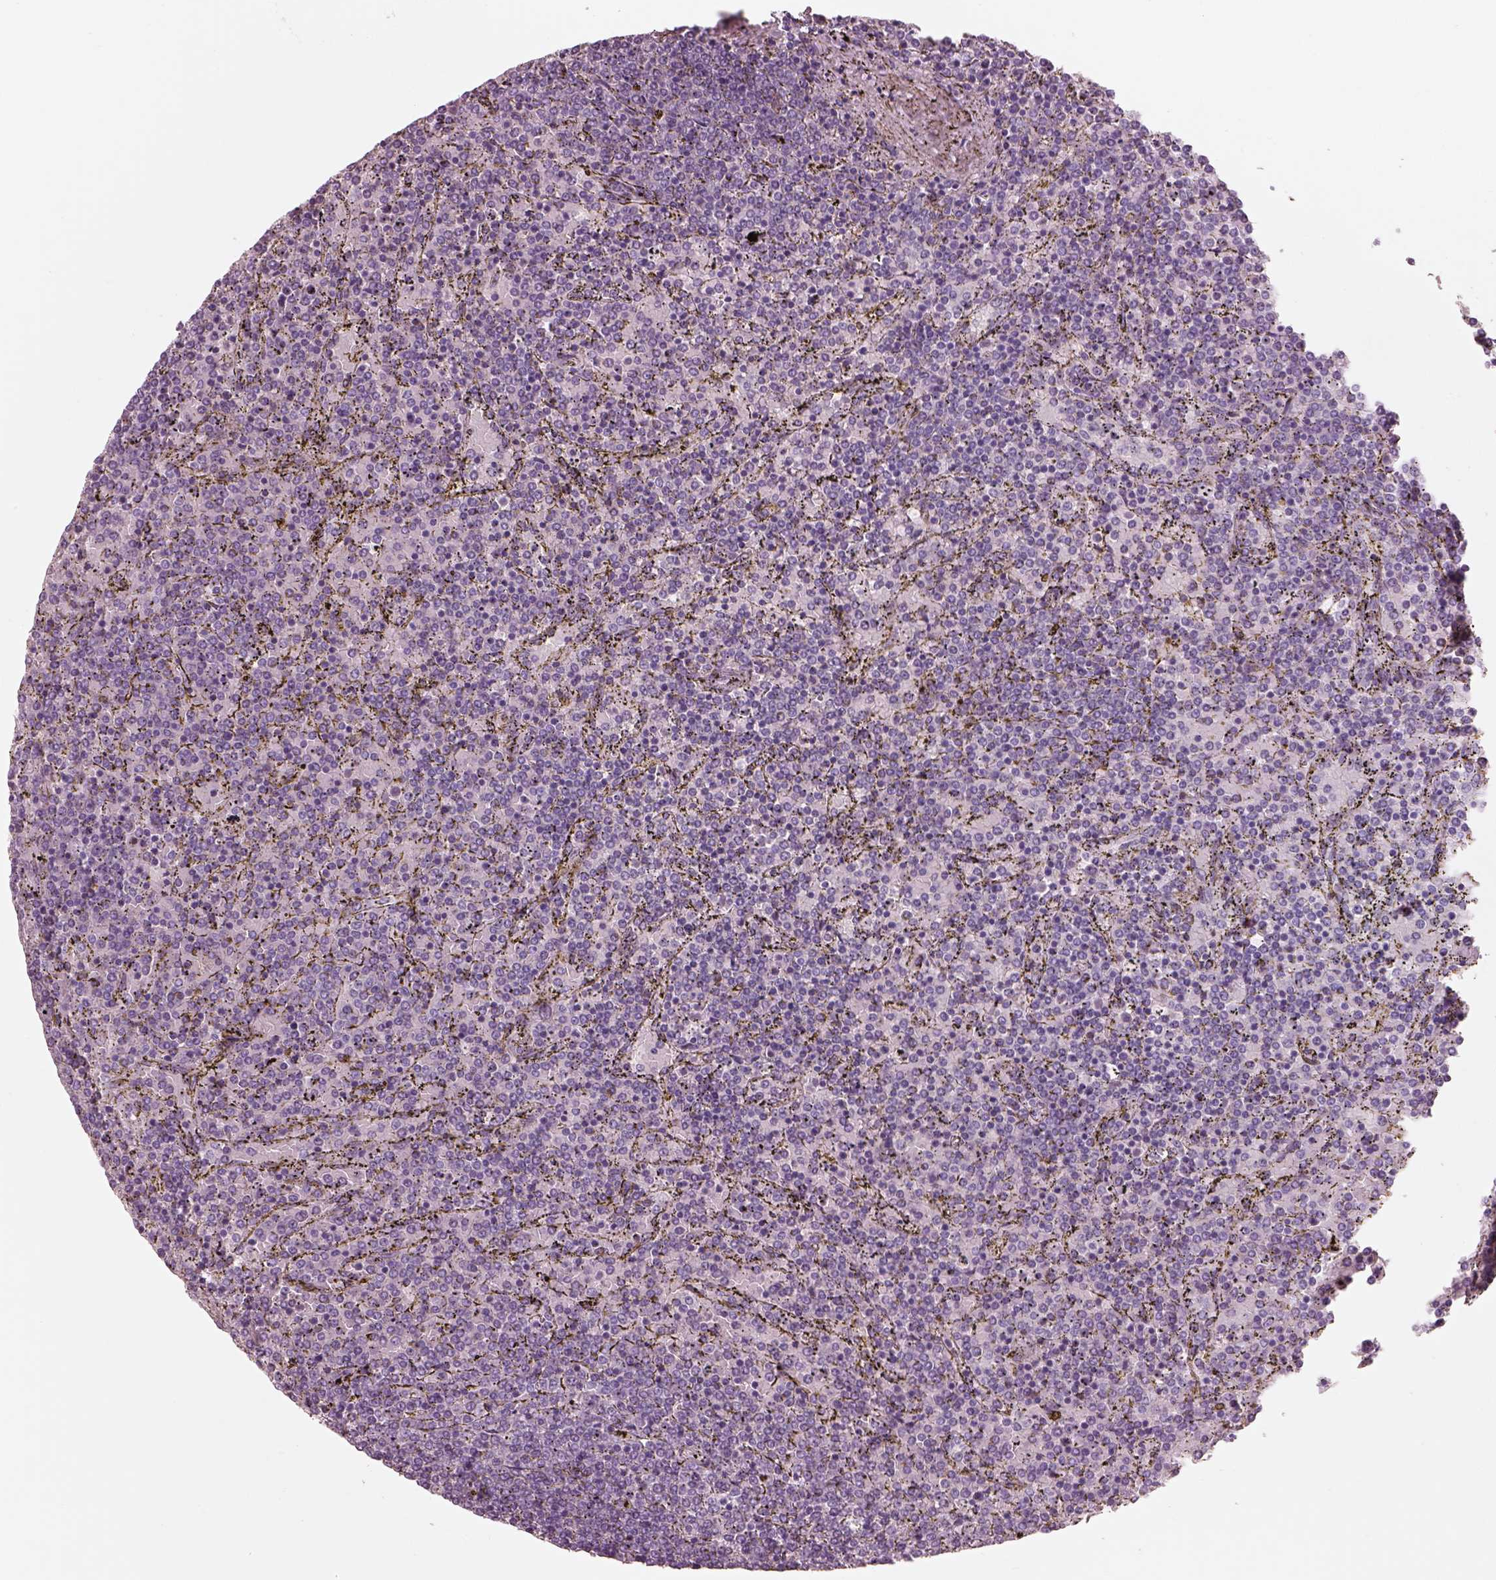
{"staining": {"intensity": "negative", "quantity": "none", "location": "none"}, "tissue": "lymphoma", "cell_type": "Tumor cells", "image_type": "cancer", "snomed": [{"axis": "morphology", "description": "Malignant lymphoma, non-Hodgkin's type, Low grade"}, {"axis": "topography", "description": "Spleen"}], "caption": "The micrograph demonstrates no significant positivity in tumor cells of malignant lymphoma, non-Hodgkin's type (low-grade). (Brightfield microscopy of DAB (3,3'-diaminobenzidine) immunohistochemistry (IHC) at high magnification).", "gene": "SLC27A2", "patient": {"sex": "female", "age": 77}}